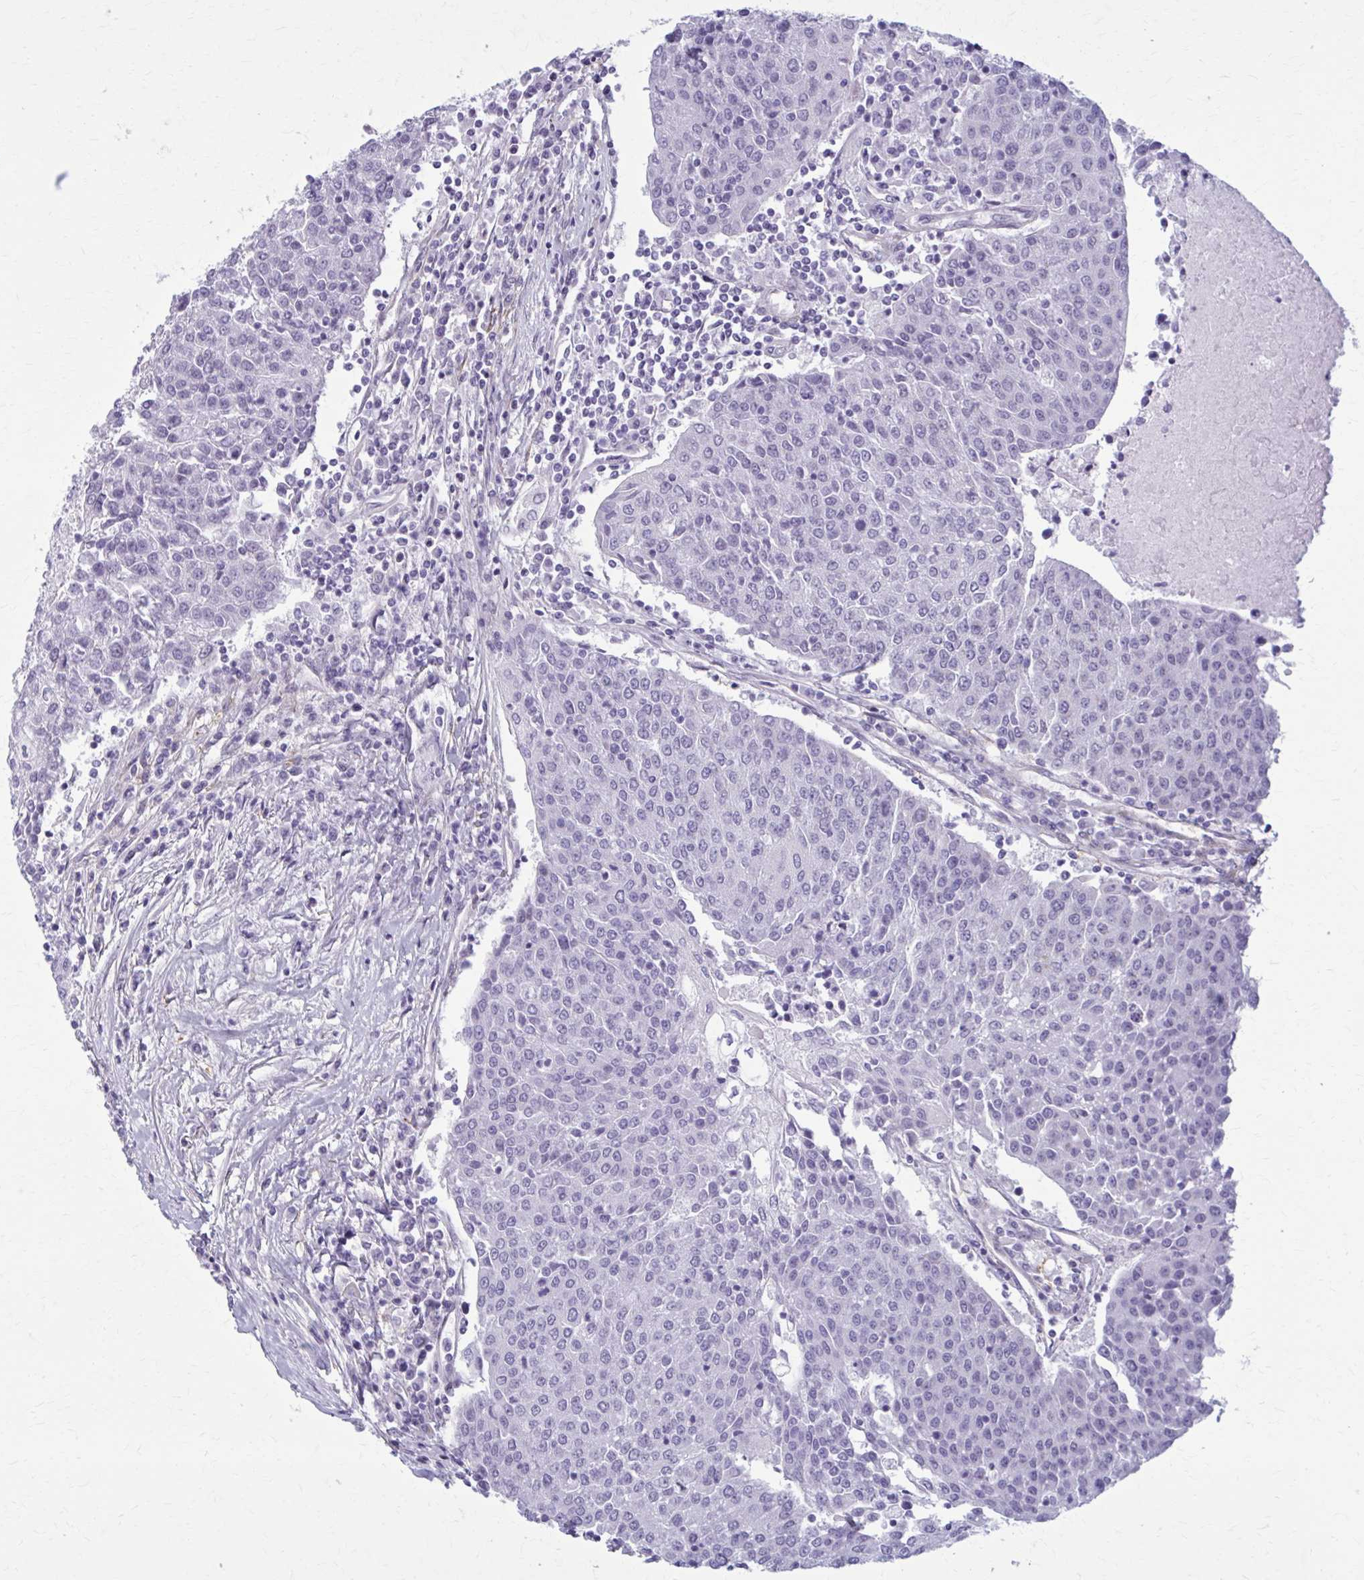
{"staining": {"intensity": "negative", "quantity": "none", "location": "none"}, "tissue": "urothelial cancer", "cell_type": "Tumor cells", "image_type": "cancer", "snomed": [{"axis": "morphology", "description": "Urothelial carcinoma, High grade"}, {"axis": "topography", "description": "Urinary bladder"}], "caption": "Tumor cells are negative for brown protein staining in urothelial carcinoma (high-grade).", "gene": "AKAP12", "patient": {"sex": "female", "age": 85}}